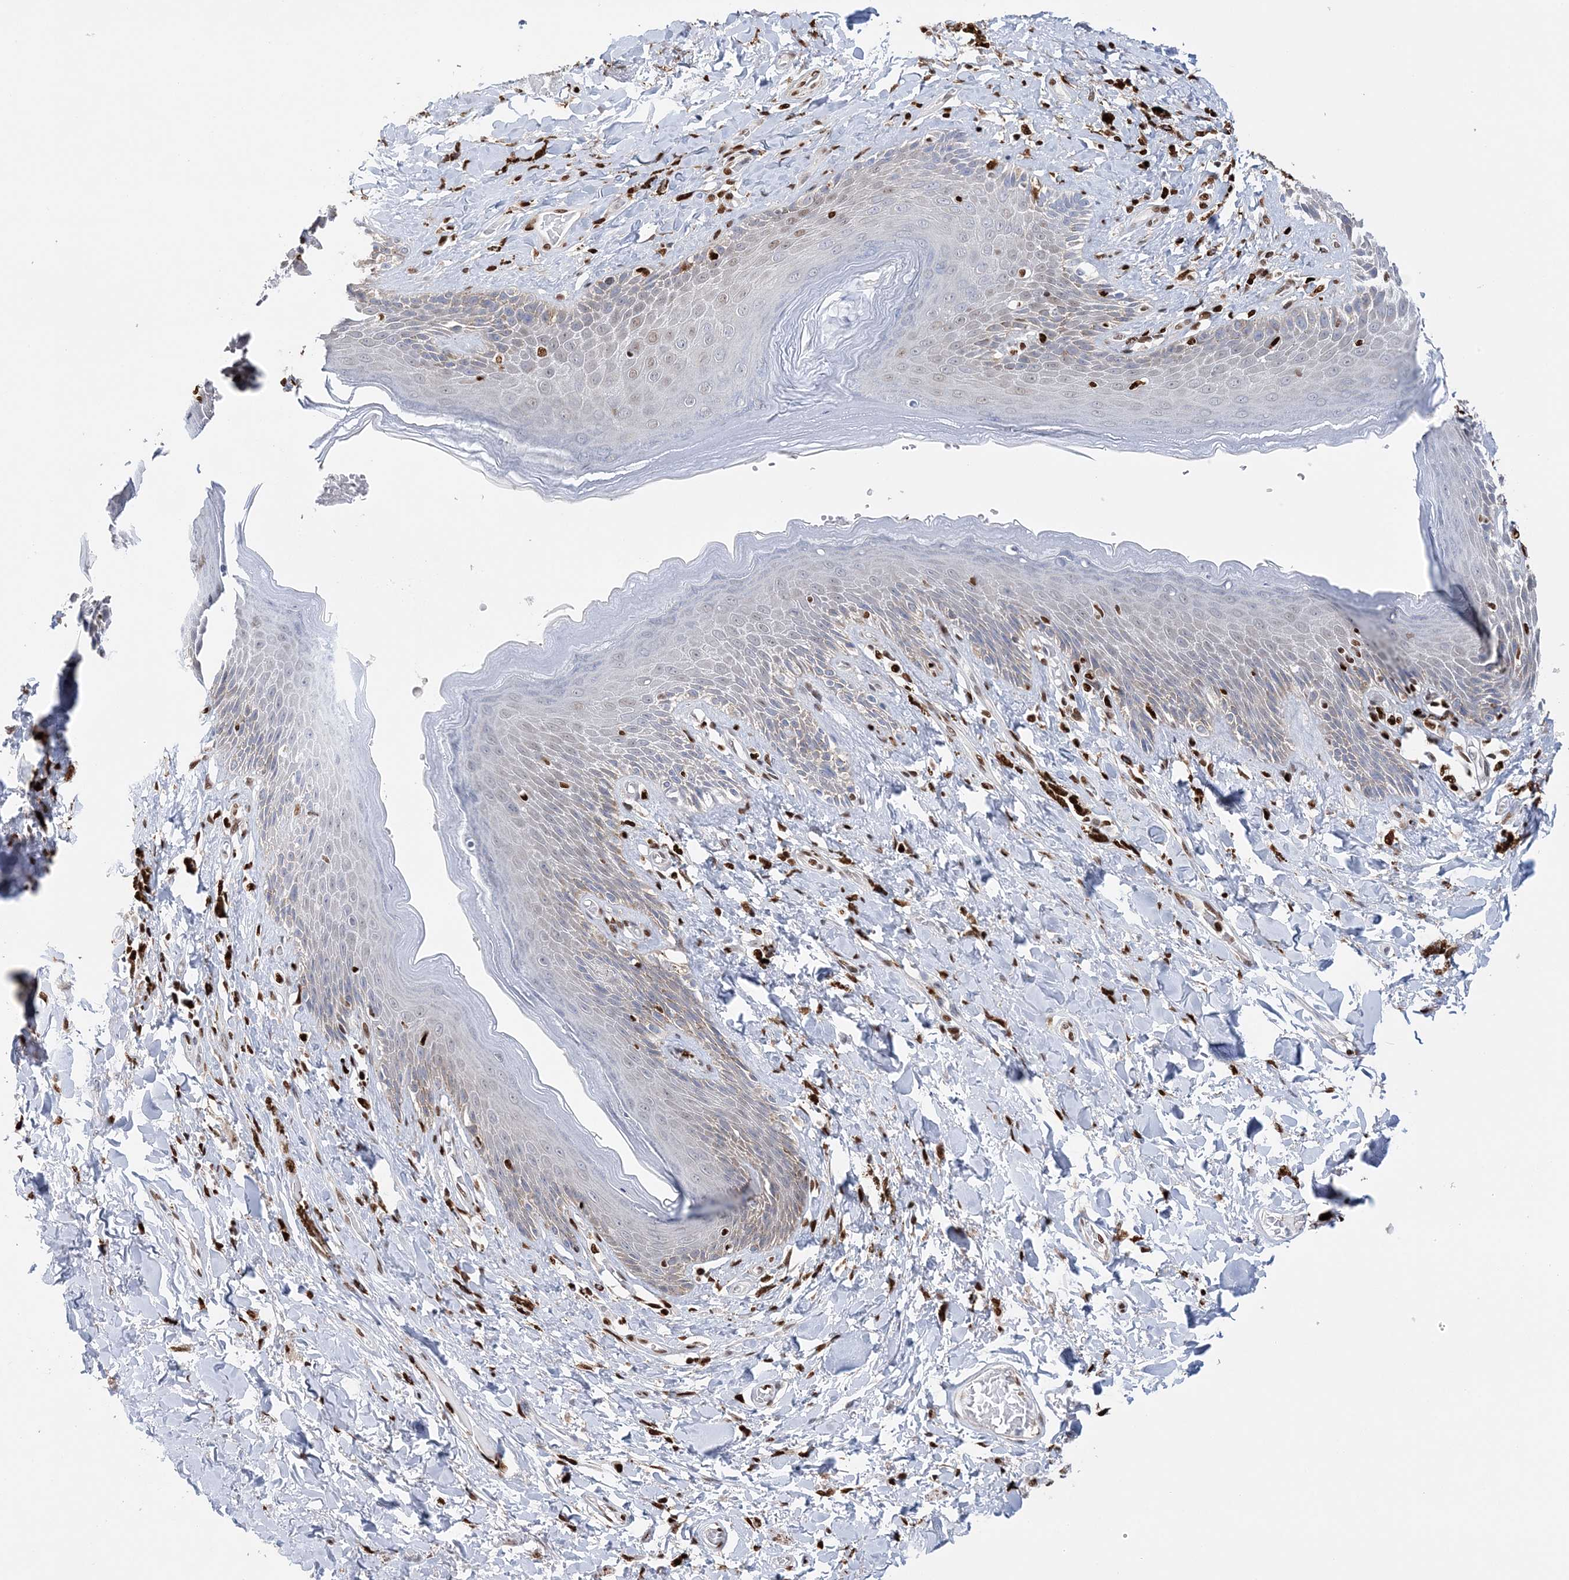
{"staining": {"intensity": "strong", "quantity": "25%-75%", "location": "nuclear"}, "tissue": "skin", "cell_type": "Epidermal cells", "image_type": "normal", "snomed": [{"axis": "morphology", "description": "Normal tissue, NOS"}, {"axis": "topography", "description": "Anal"}], "caption": "This histopathology image displays immunohistochemistry staining of normal skin, with high strong nuclear expression in approximately 25%-75% of epidermal cells.", "gene": "NIT2", "patient": {"sex": "female", "age": 78}}